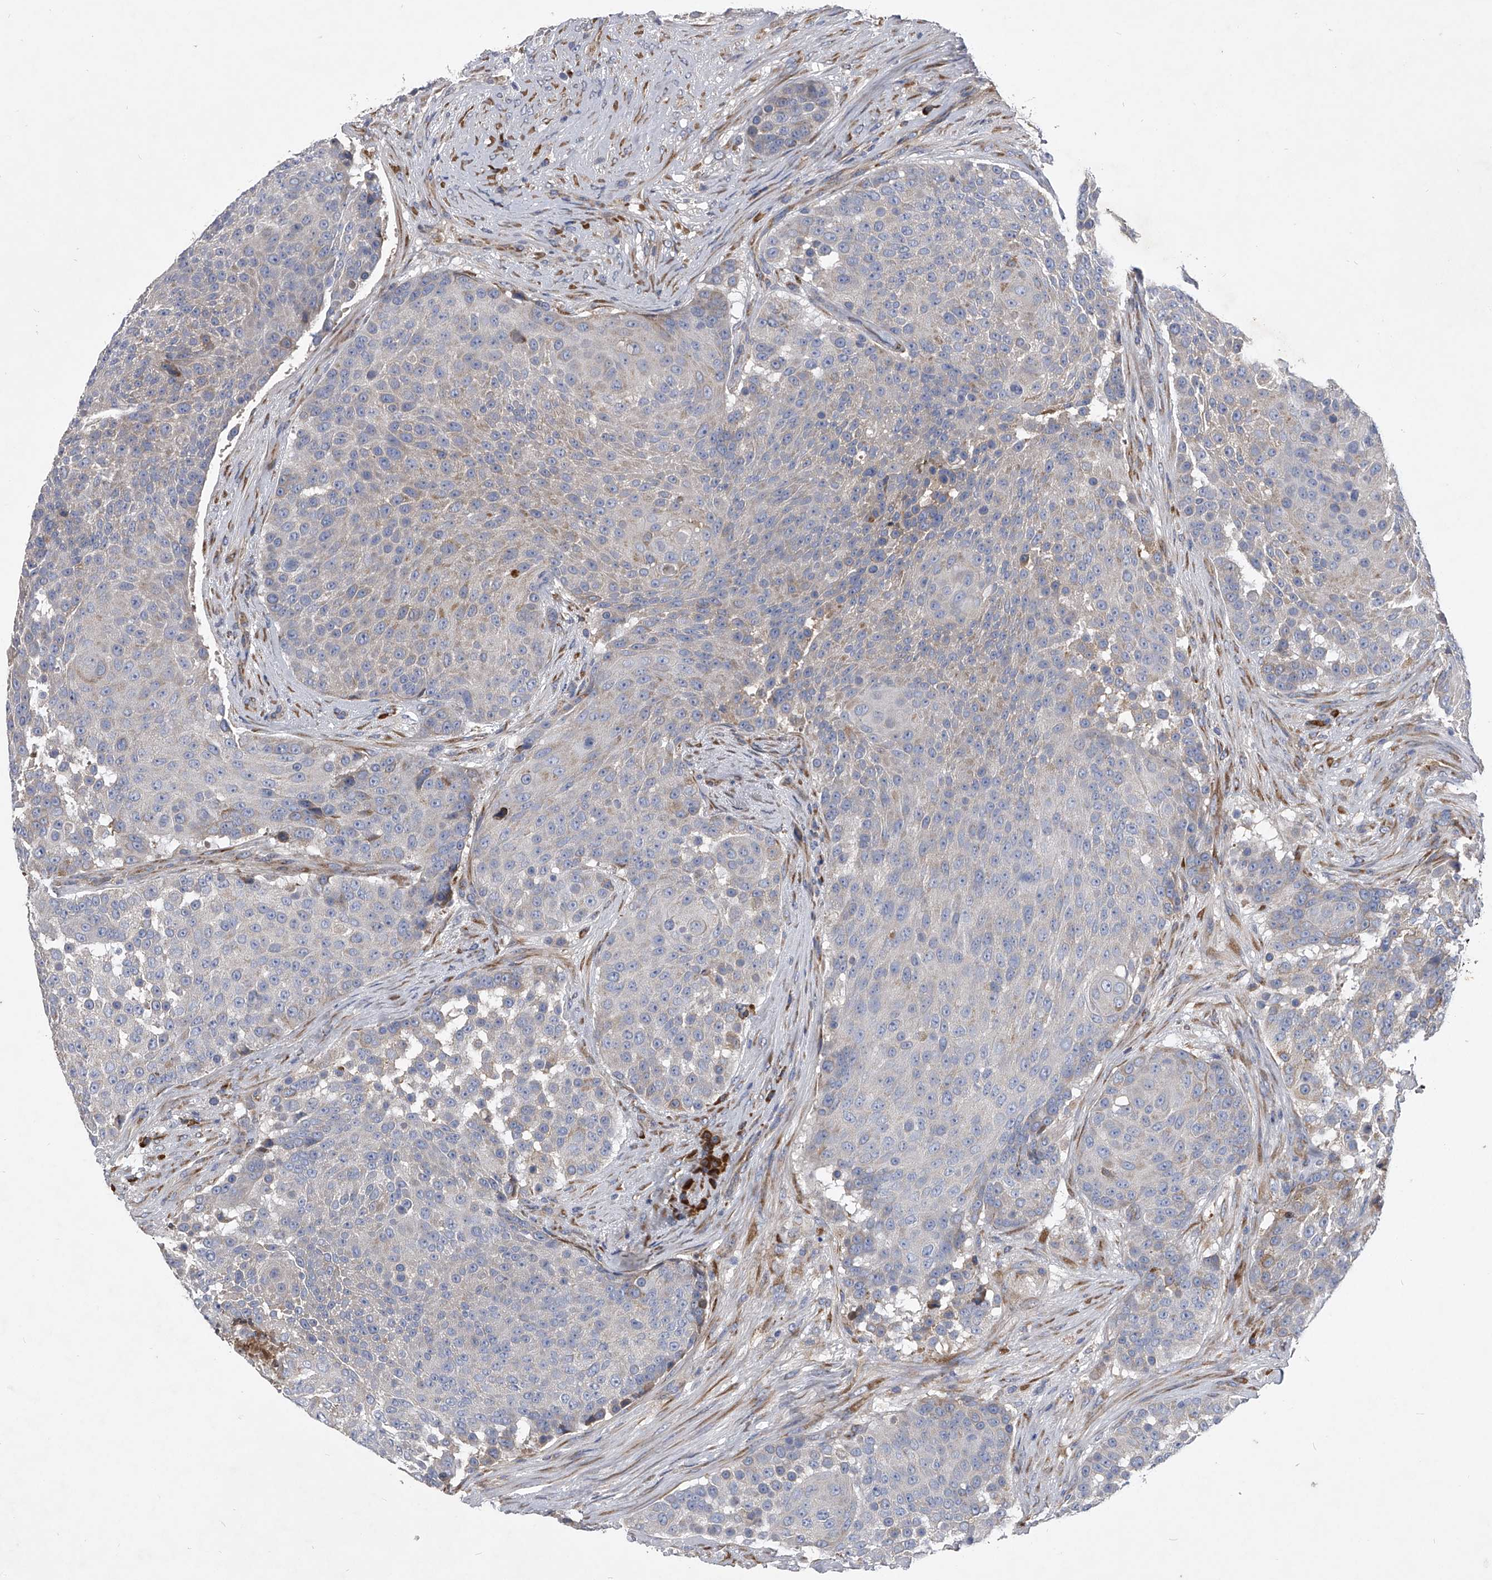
{"staining": {"intensity": "negative", "quantity": "none", "location": "none"}, "tissue": "urothelial cancer", "cell_type": "Tumor cells", "image_type": "cancer", "snomed": [{"axis": "morphology", "description": "Urothelial carcinoma, High grade"}, {"axis": "topography", "description": "Urinary bladder"}], "caption": "There is no significant expression in tumor cells of urothelial cancer.", "gene": "CCR4", "patient": {"sex": "female", "age": 63}}